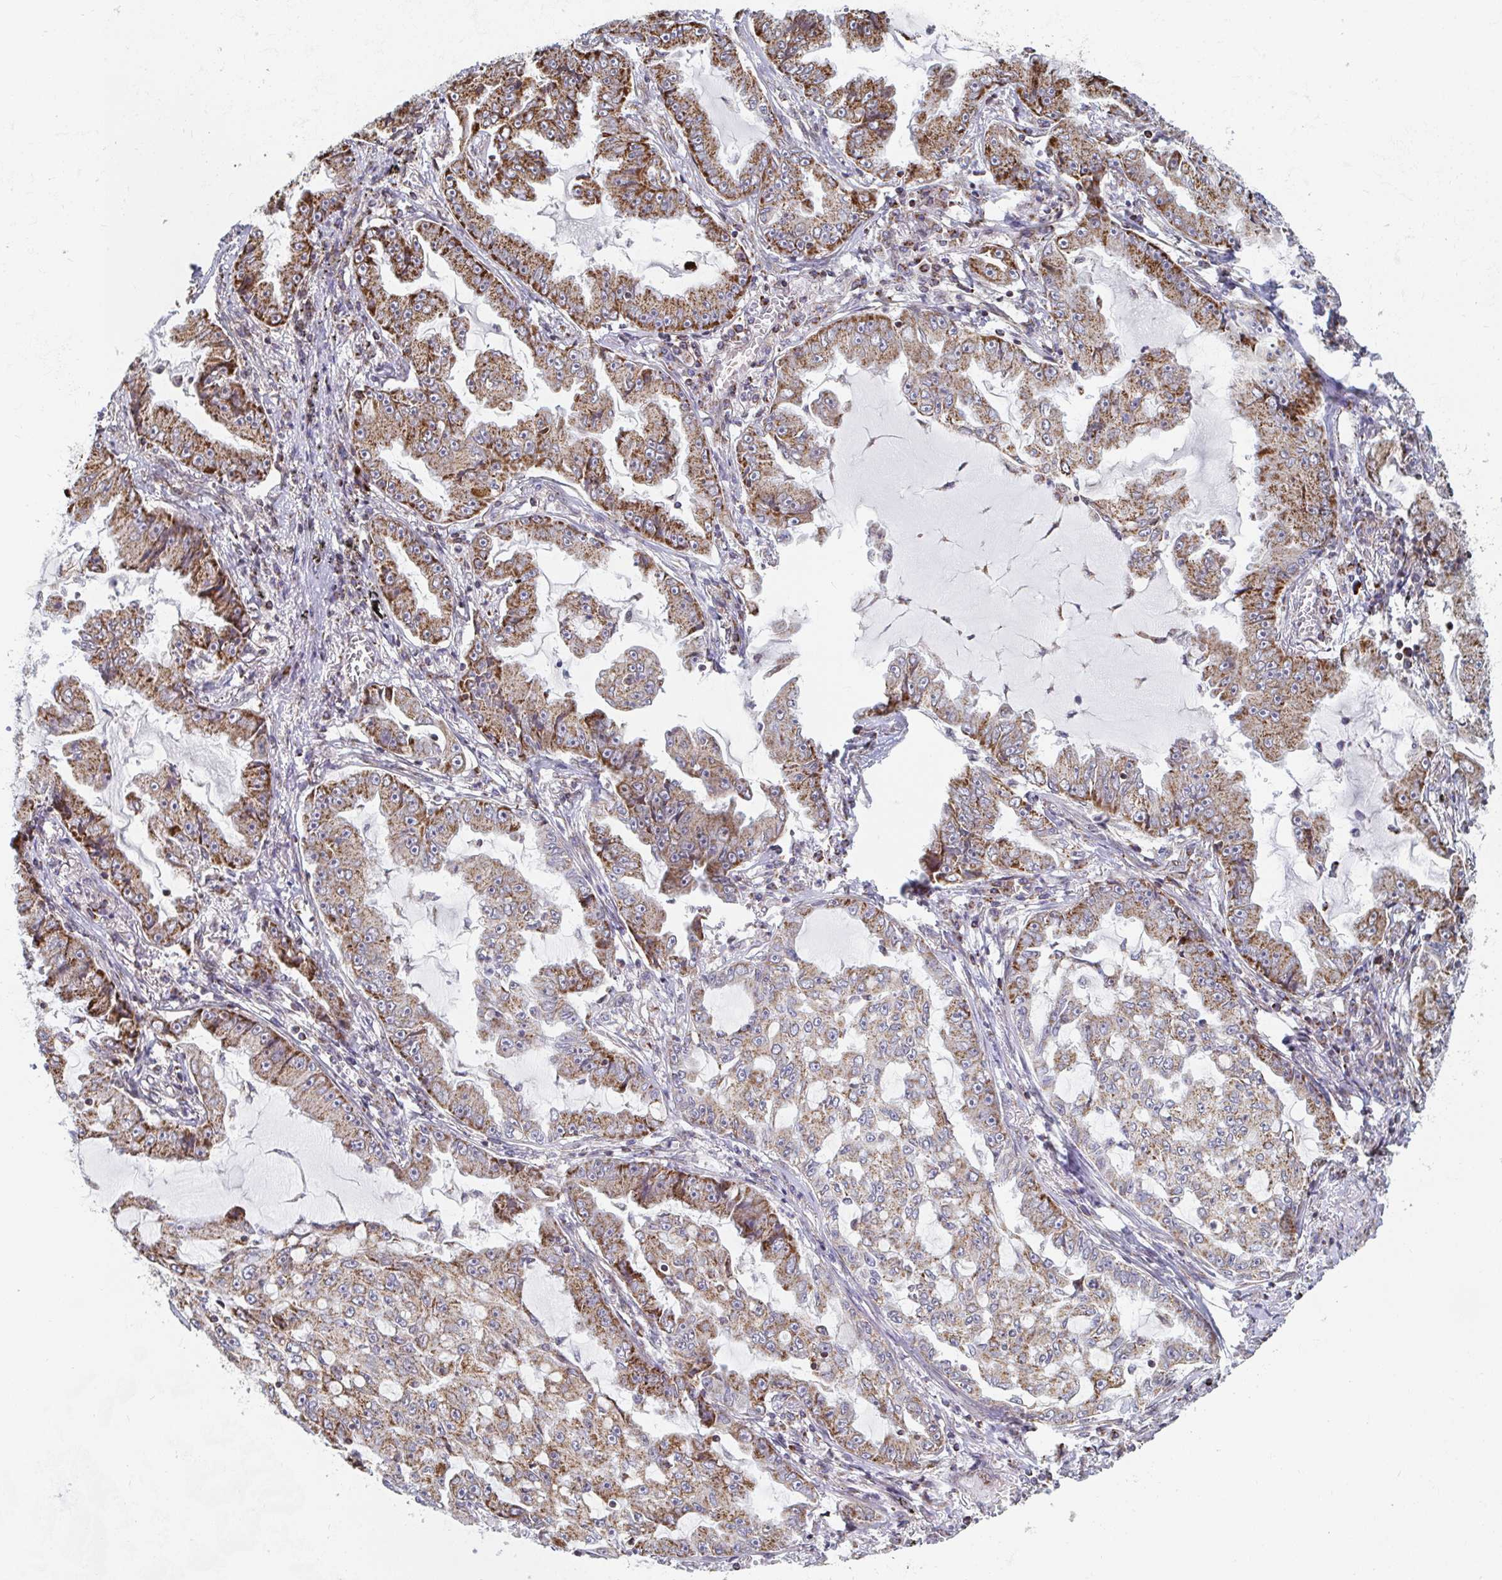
{"staining": {"intensity": "moderate", "quantity": ">75%", "location": "cytoplasmic/membranous"}, "tissue": "lung cancer", "cell_type": "Tumor cells", "image_type": "cancer", "snomed": [{"axis": "morphology", "description": "Adenocarcinoma, NOS"}, {"axis": "topography", "description": "Lung"}], "caption": "Adenocarcinoma (lung) stained for a protein reveals moderate cytoplasmic/membranous positivity in tumor cells.", "gene": "STARD8", "patient": {"sex": "female", "age": 52}}